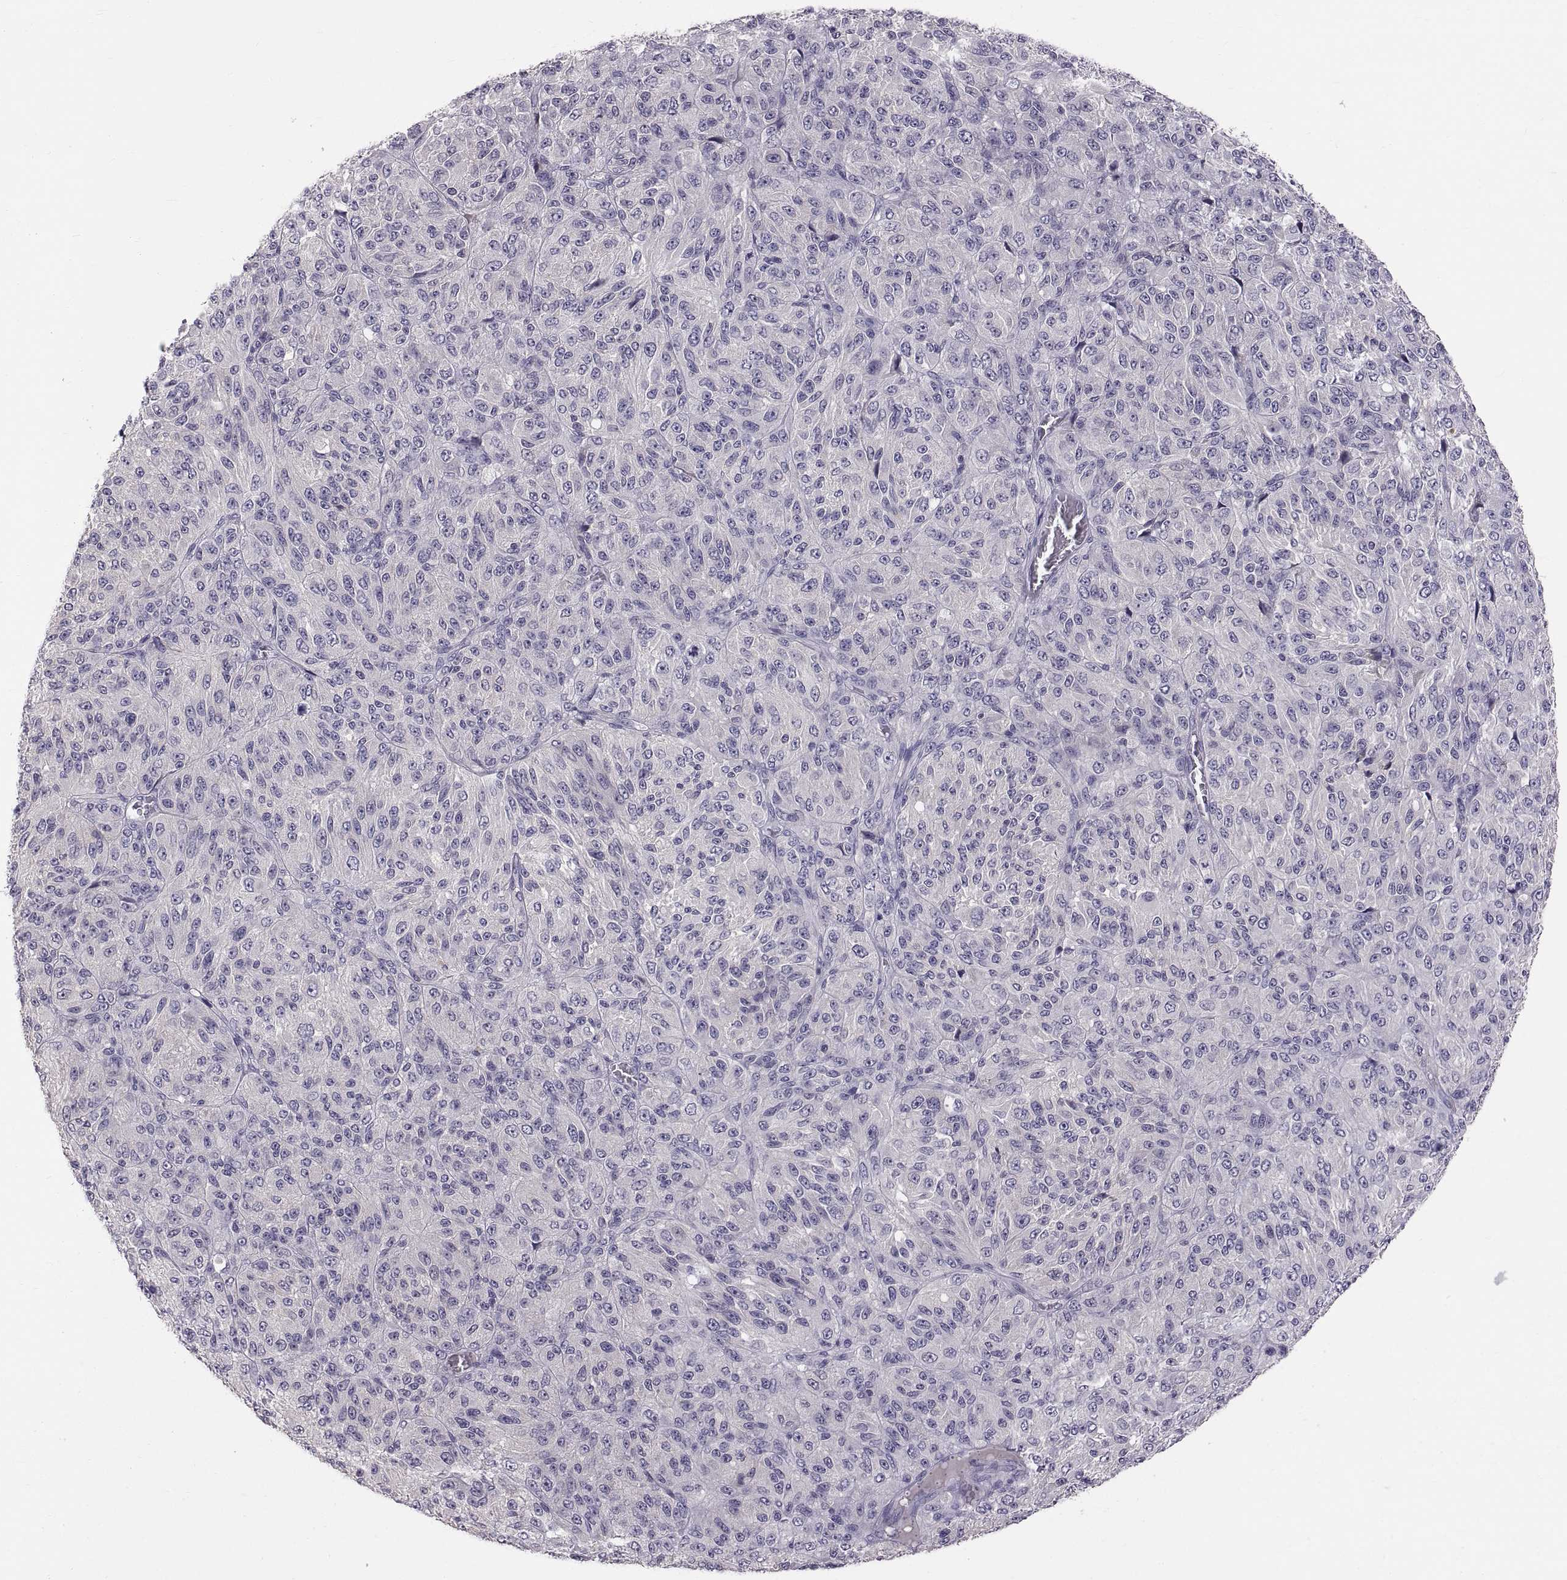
{"staining": {"intensity": "negative", "quantity": "none", "location": "none"}, "tissue": "melanoma", "cell_type": "Tumor cells", "image_type": "cancer", "snomed": [{"axis": "morphology", "description": "Malignant melanoma, Metastatic site"}, {"axis": "topography", "description": "Brain"}], "caption": "Photomicrograph shows no significant protein expression in tumor cells of melanoma.", "gene": "WFDC8", "patient": {"sex": "female", "age": 56}}